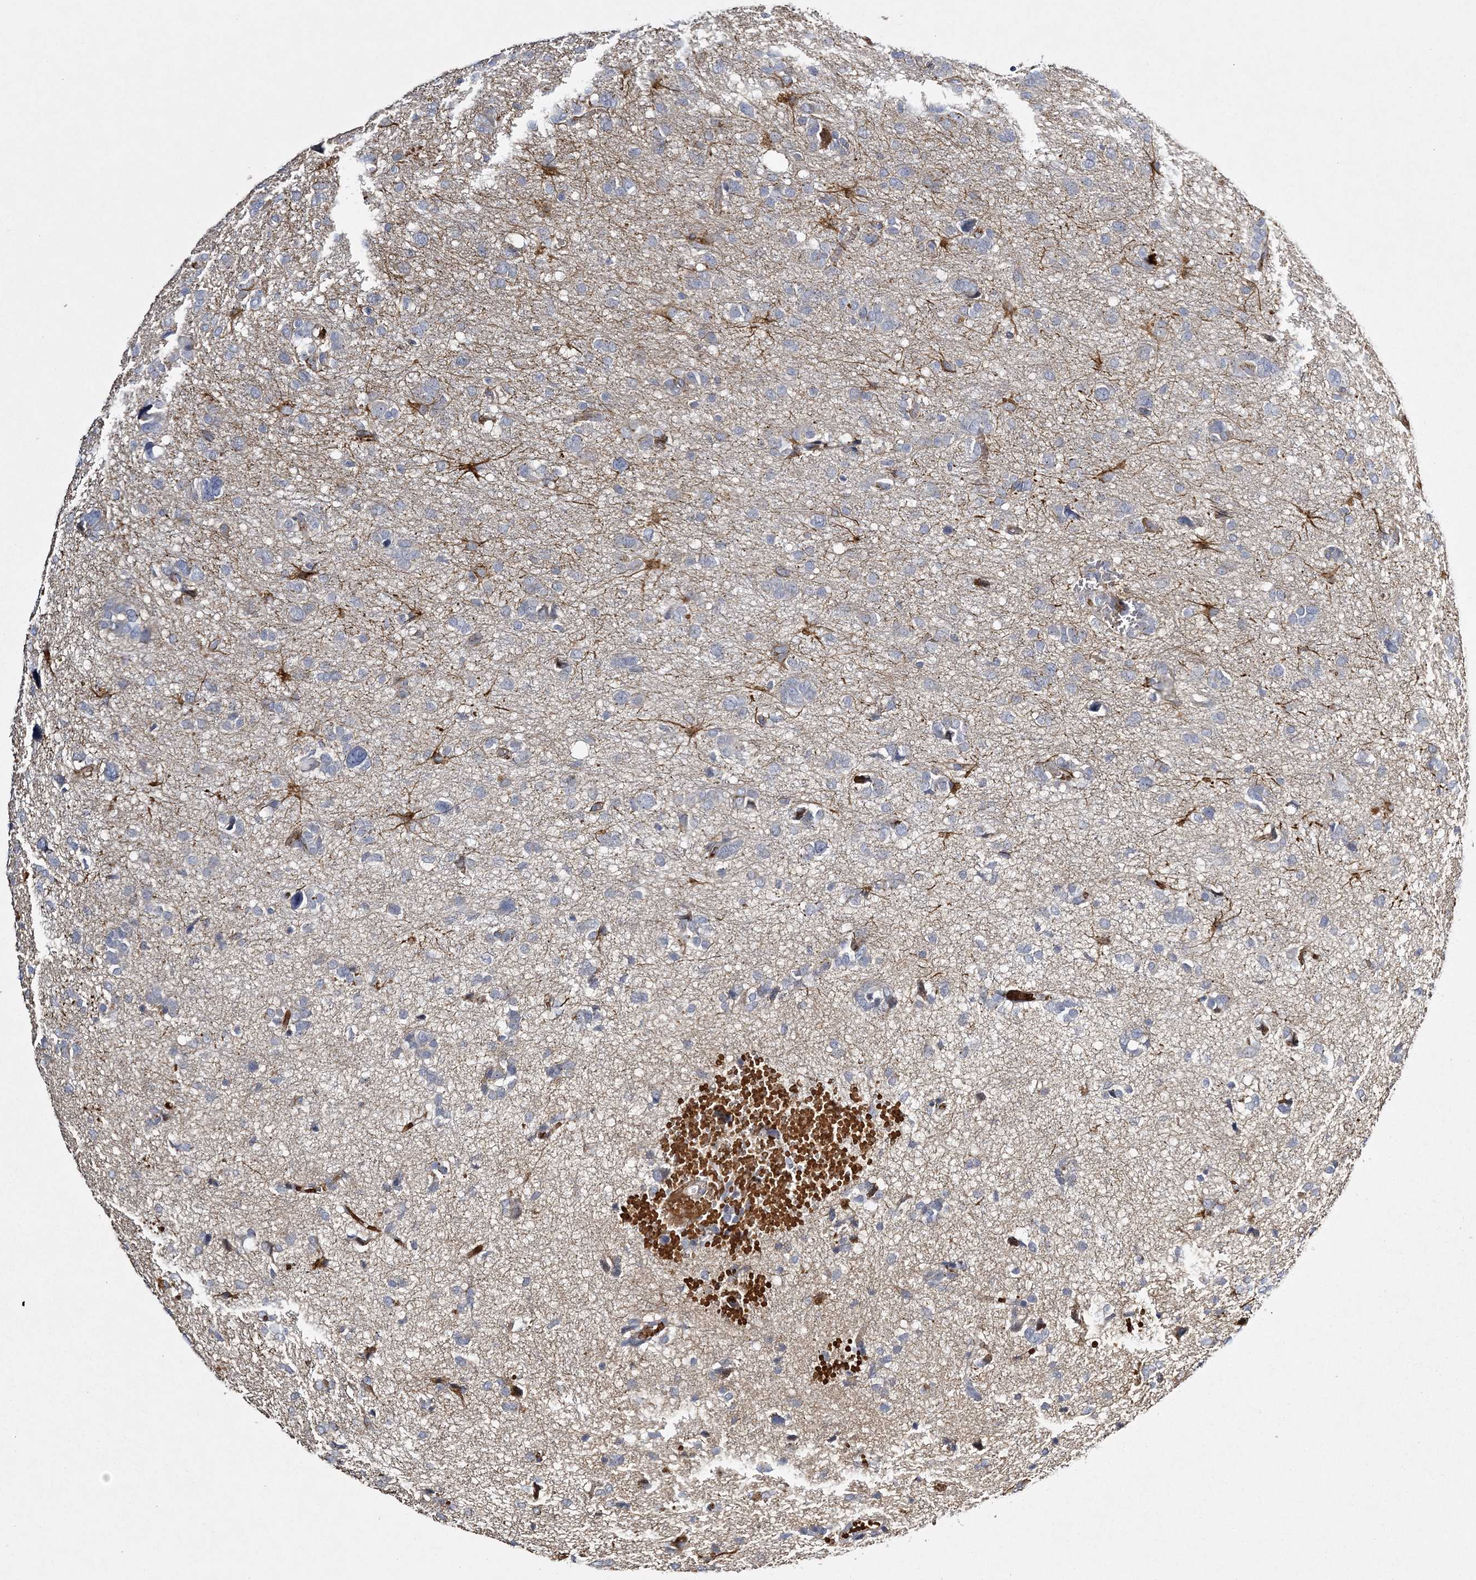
{"staining": {"intensity": "negative", "quantity": "none", "location": "none"}, "tissue": "glioma", "cell_type": "Tumor cells", "image_type": "cancer", "snomed": [{"axis": "morphology", "description": "Glioma, malignant, High grade"}, {"axis": "topography", "description": "Brain"}], "caption": "Tumor cells are negative for protein expression in human glioma.", "gene": "CALN1", "patient": {"sex": "female", "age": 59}}